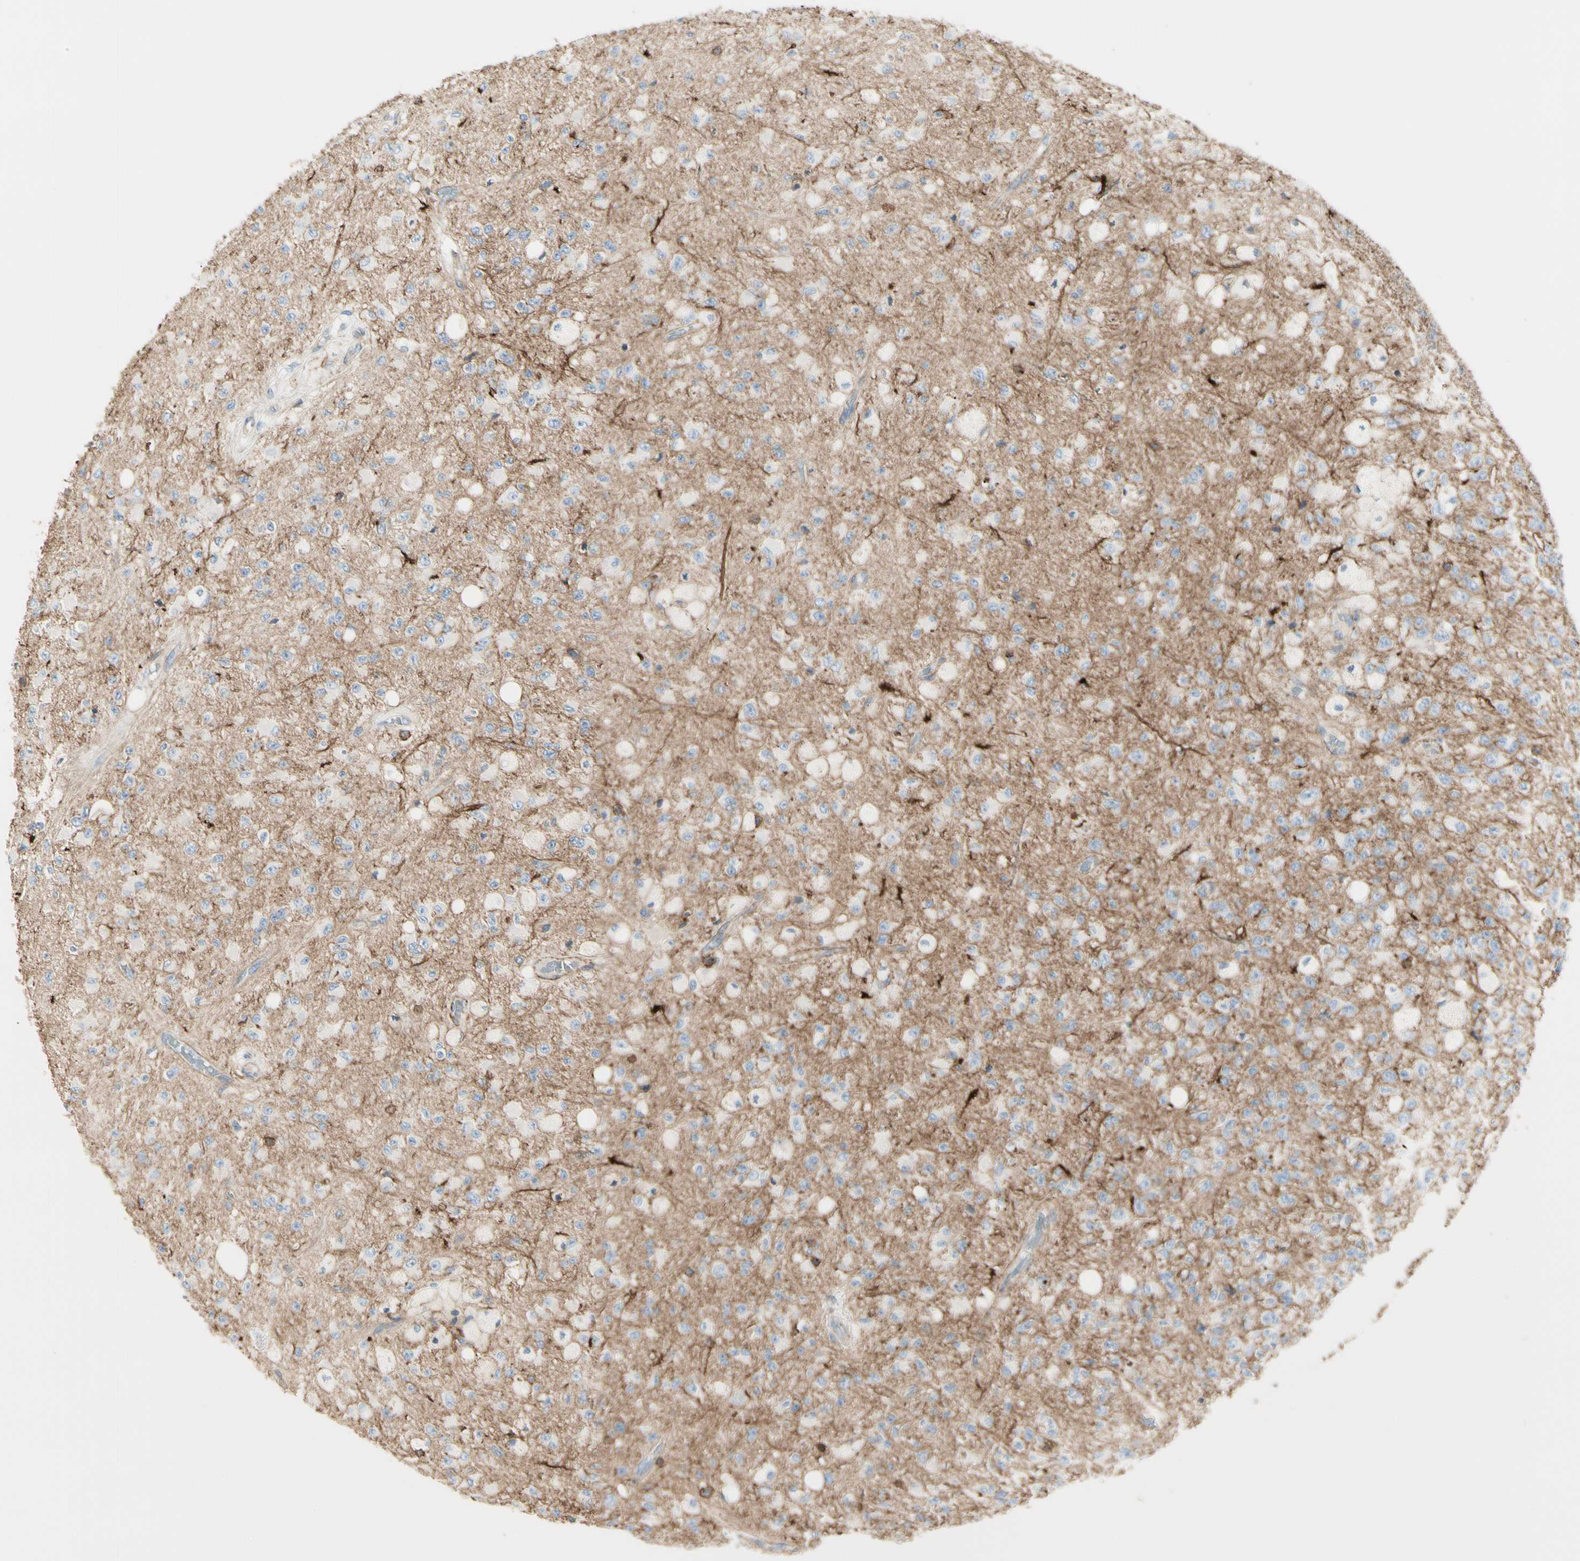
{"staining": {"intensity": "strong", "quantity": "<25%", "location": "cytoplasmic/membranous"}, "tissue": "glioma", "cell_type": "Tumor cells", "image_type": "cancer", "snomed": [{"axis": "morphology", "description": "Glioma, malignant, High grade"}, {"axis": "topography", "description": "pancreas cauda"}], "caption": "Human high-grade glioma (malignant) stained with a brown dye reveals strong cytoplasmic/membranous positive positivity in approximately <25% of tumor cells.", "gene": "CLEC2B", "patient": {"sex": "male", "age": 60}}